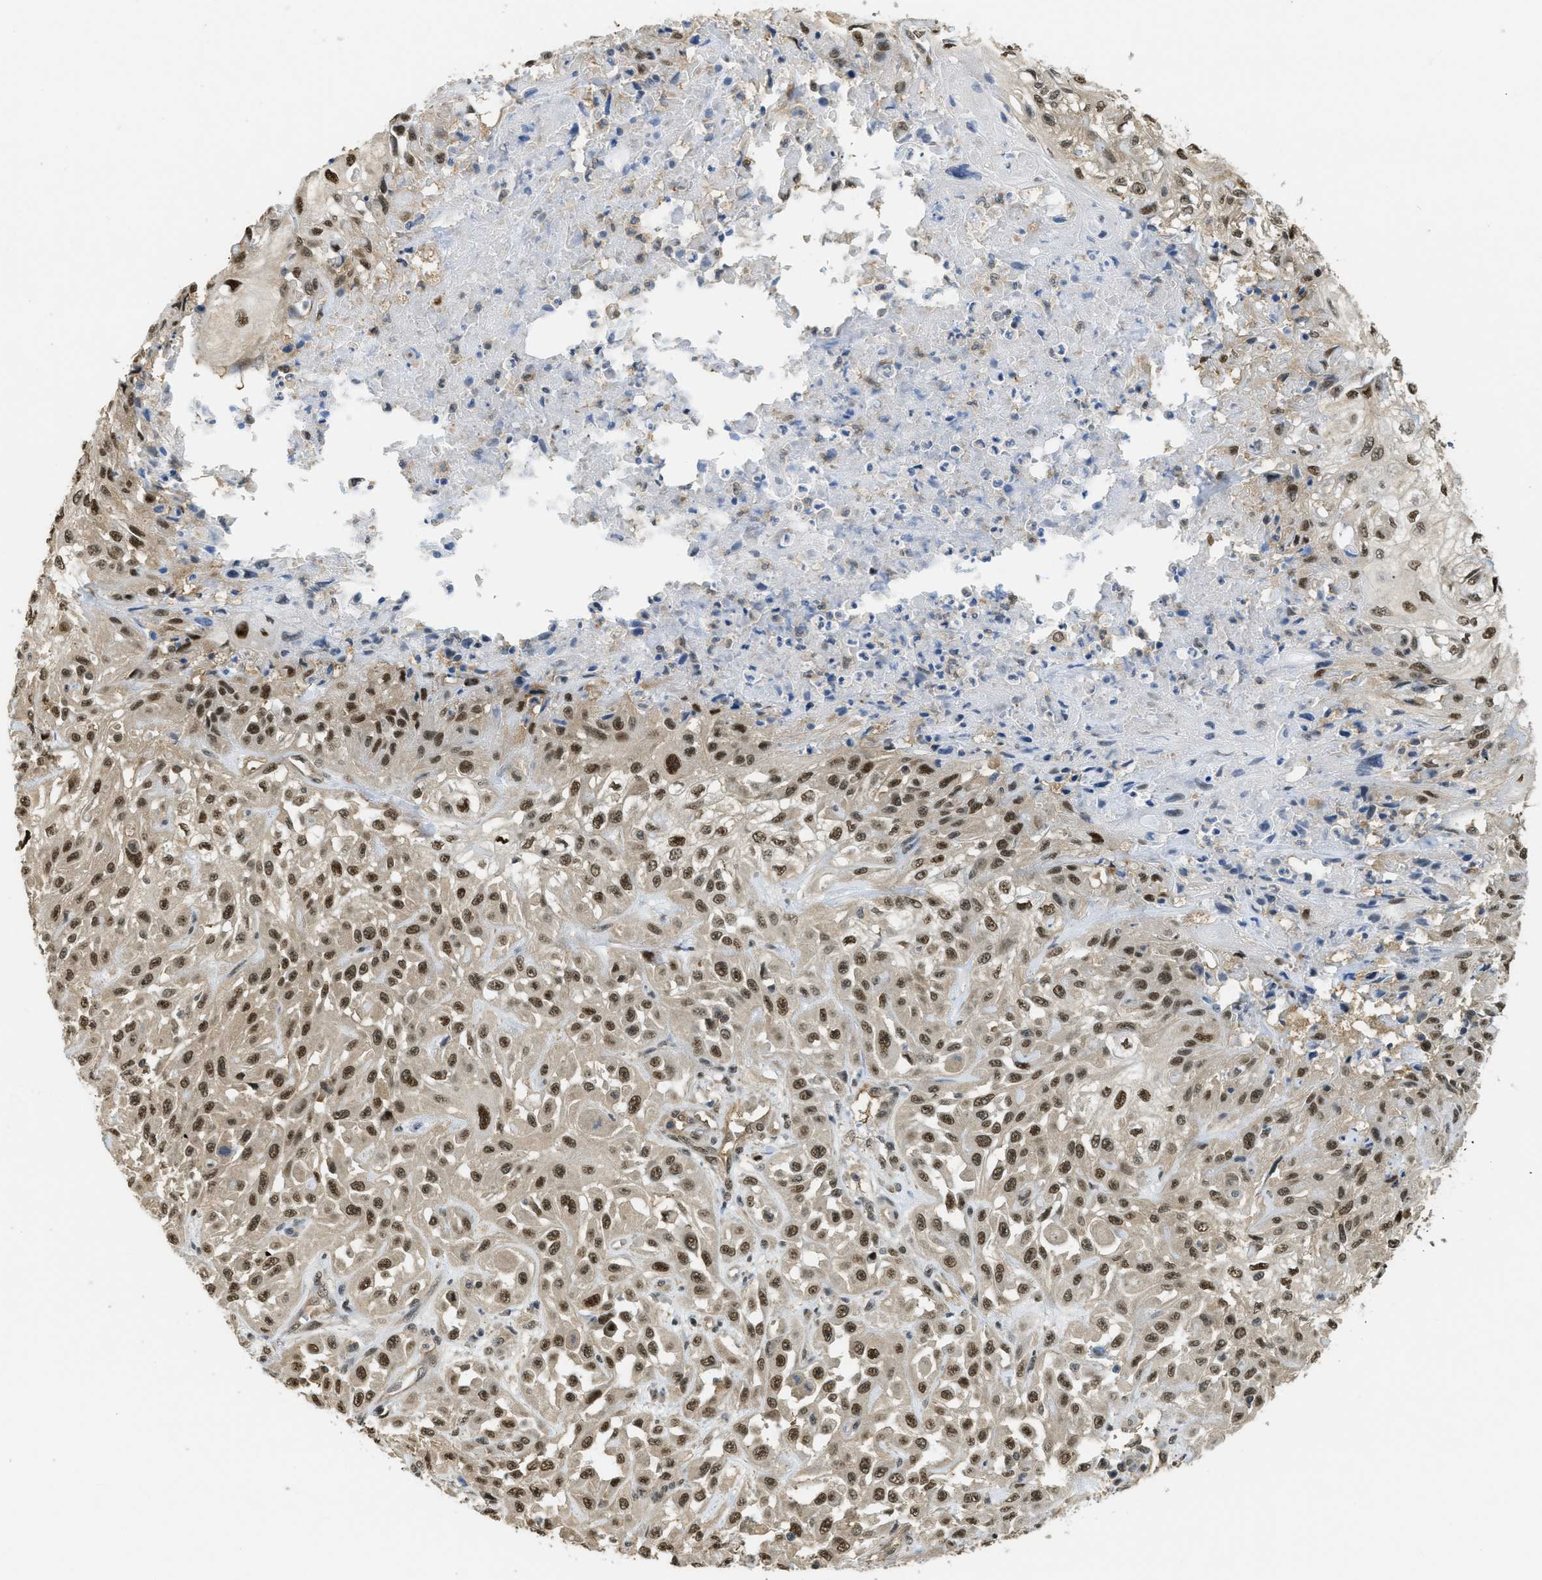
{"staining": {"intensity": "strong", "quantity": ">75%", "location": "nuclear"}, "tissue": "skin cancer", "cell_type": "Tumor cells", "image_type": "cancer", "snomed": [{"axis": "morphology", "description": "Squamous cell carcinoma, NOS"}, {"axis": "morphology", "description": "Squamous cell carcinoma, metastatic, NOS"}, {"axis": "topography", "description": "Skin"}, {"axis": "topography", "description": "Lymph node"}], "caption": "Immunohistochemistry (IHC) (DAB (3,3'-diaminobenzidine)) staining of skin squamous cell carcinoma displays strong nuclear protein positivity in about >75% of tumor cells. Using DAB (3,3'-diaminobenzidine) (brown) and hematoxylin (blue) stains, captured at high magnification using brightfield microscopy.", "gene": "PSMC5", "patient": {"sex": "male", "age": 75}}